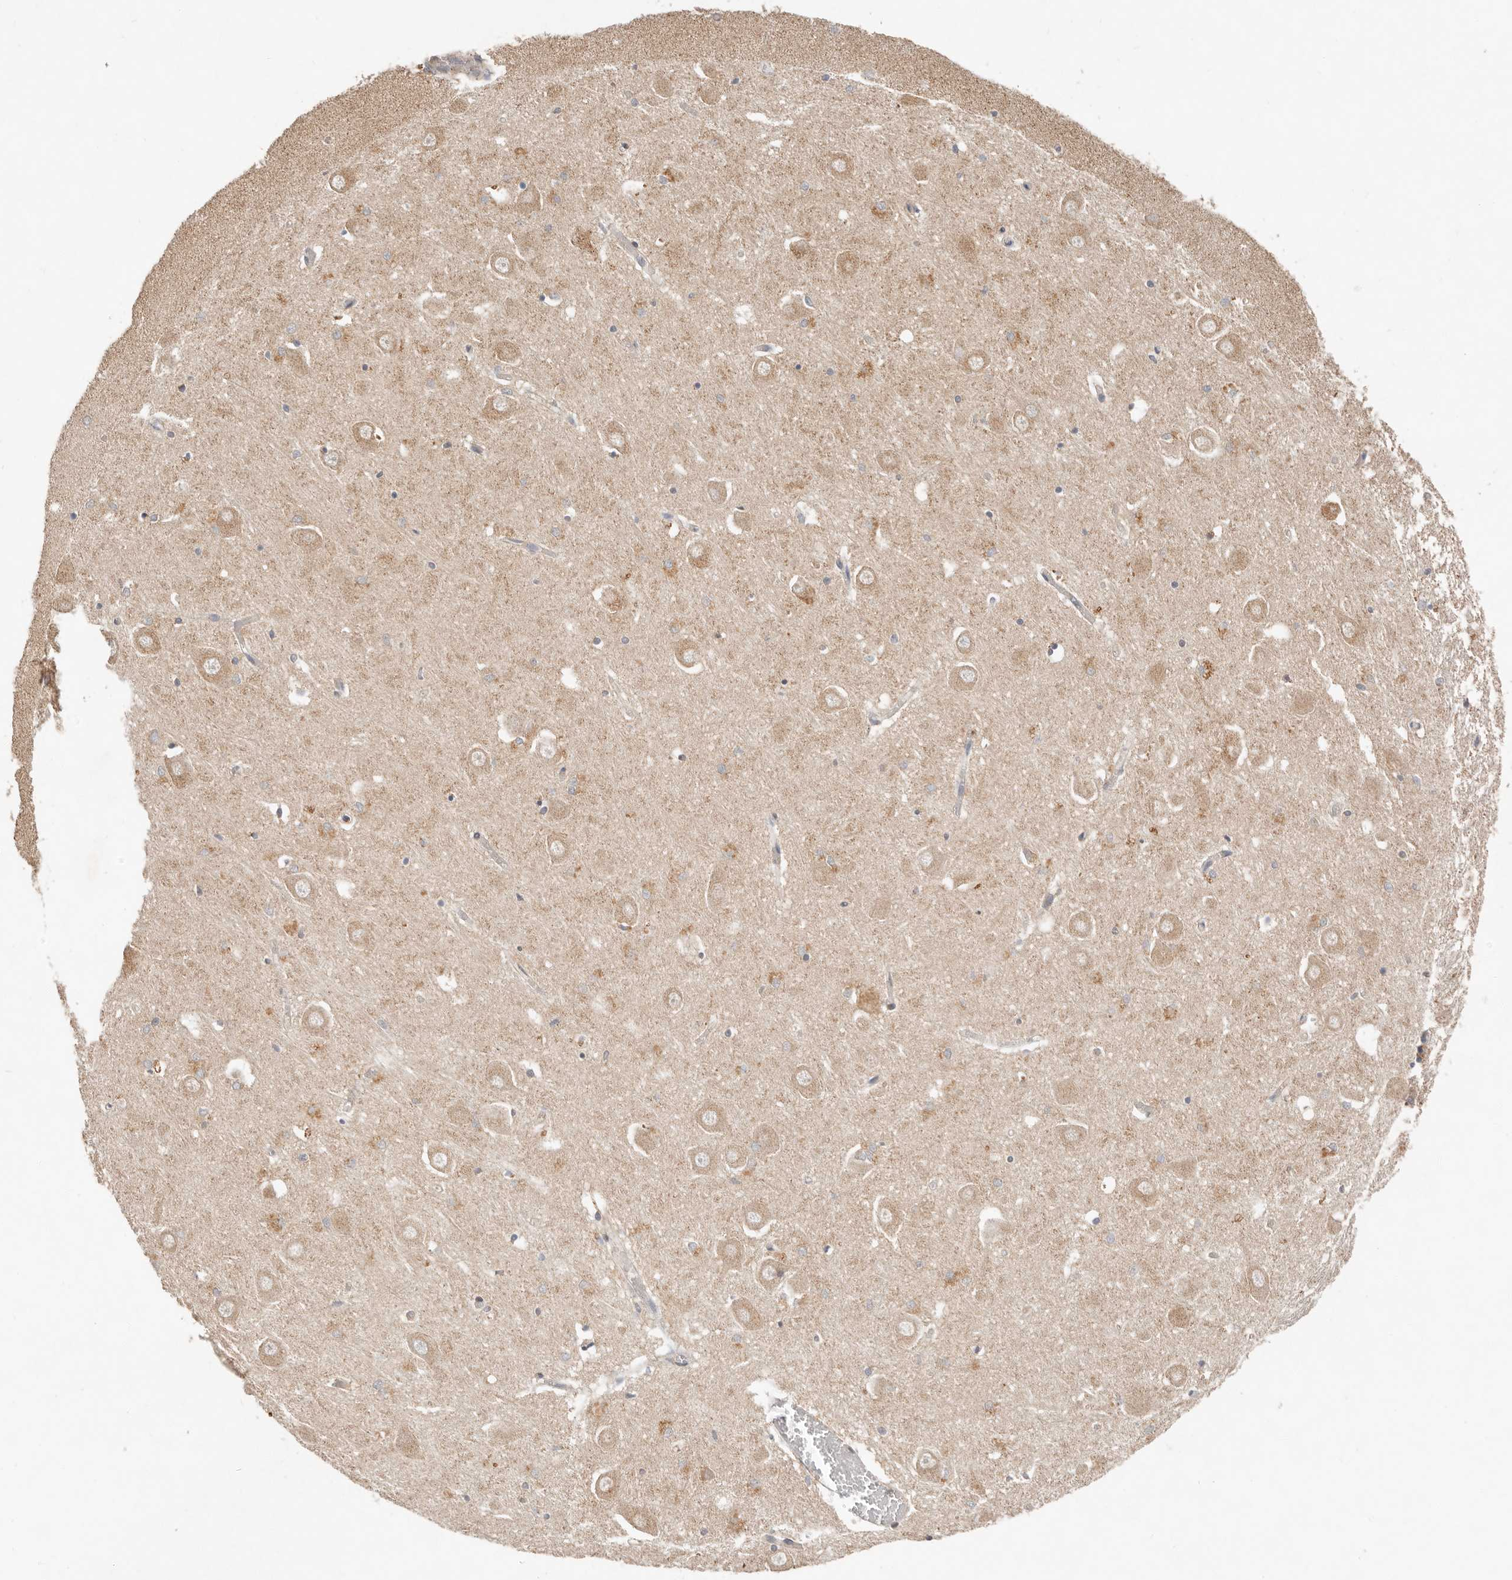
{"staining": {"intensity": "moderate", "quantity": "<25%", "location": "cytoplasmic/membranous"}, "tissue": "hippocampus", "cell_type": "Glial cells", "image_type": "normal", "snomed": [{"axis": "morphology", "description": "Normal tissue, NOS"}, {"axis": "topography", "description": "Hippocampus"}], "caption": "Immunohistochemical staining of normal hippocampus displays moderate cytoplasmic/membranous protein positivity in approximately <25% of glial cells. The staining was performed using DAB (3,3'-diaminobenzidine), with brown indicating positive protein expression. Nuclei are stained blue with hematoxylin.", "gene": "ARHGEF10L", "patient": {"sex": "male", "age": 70}}